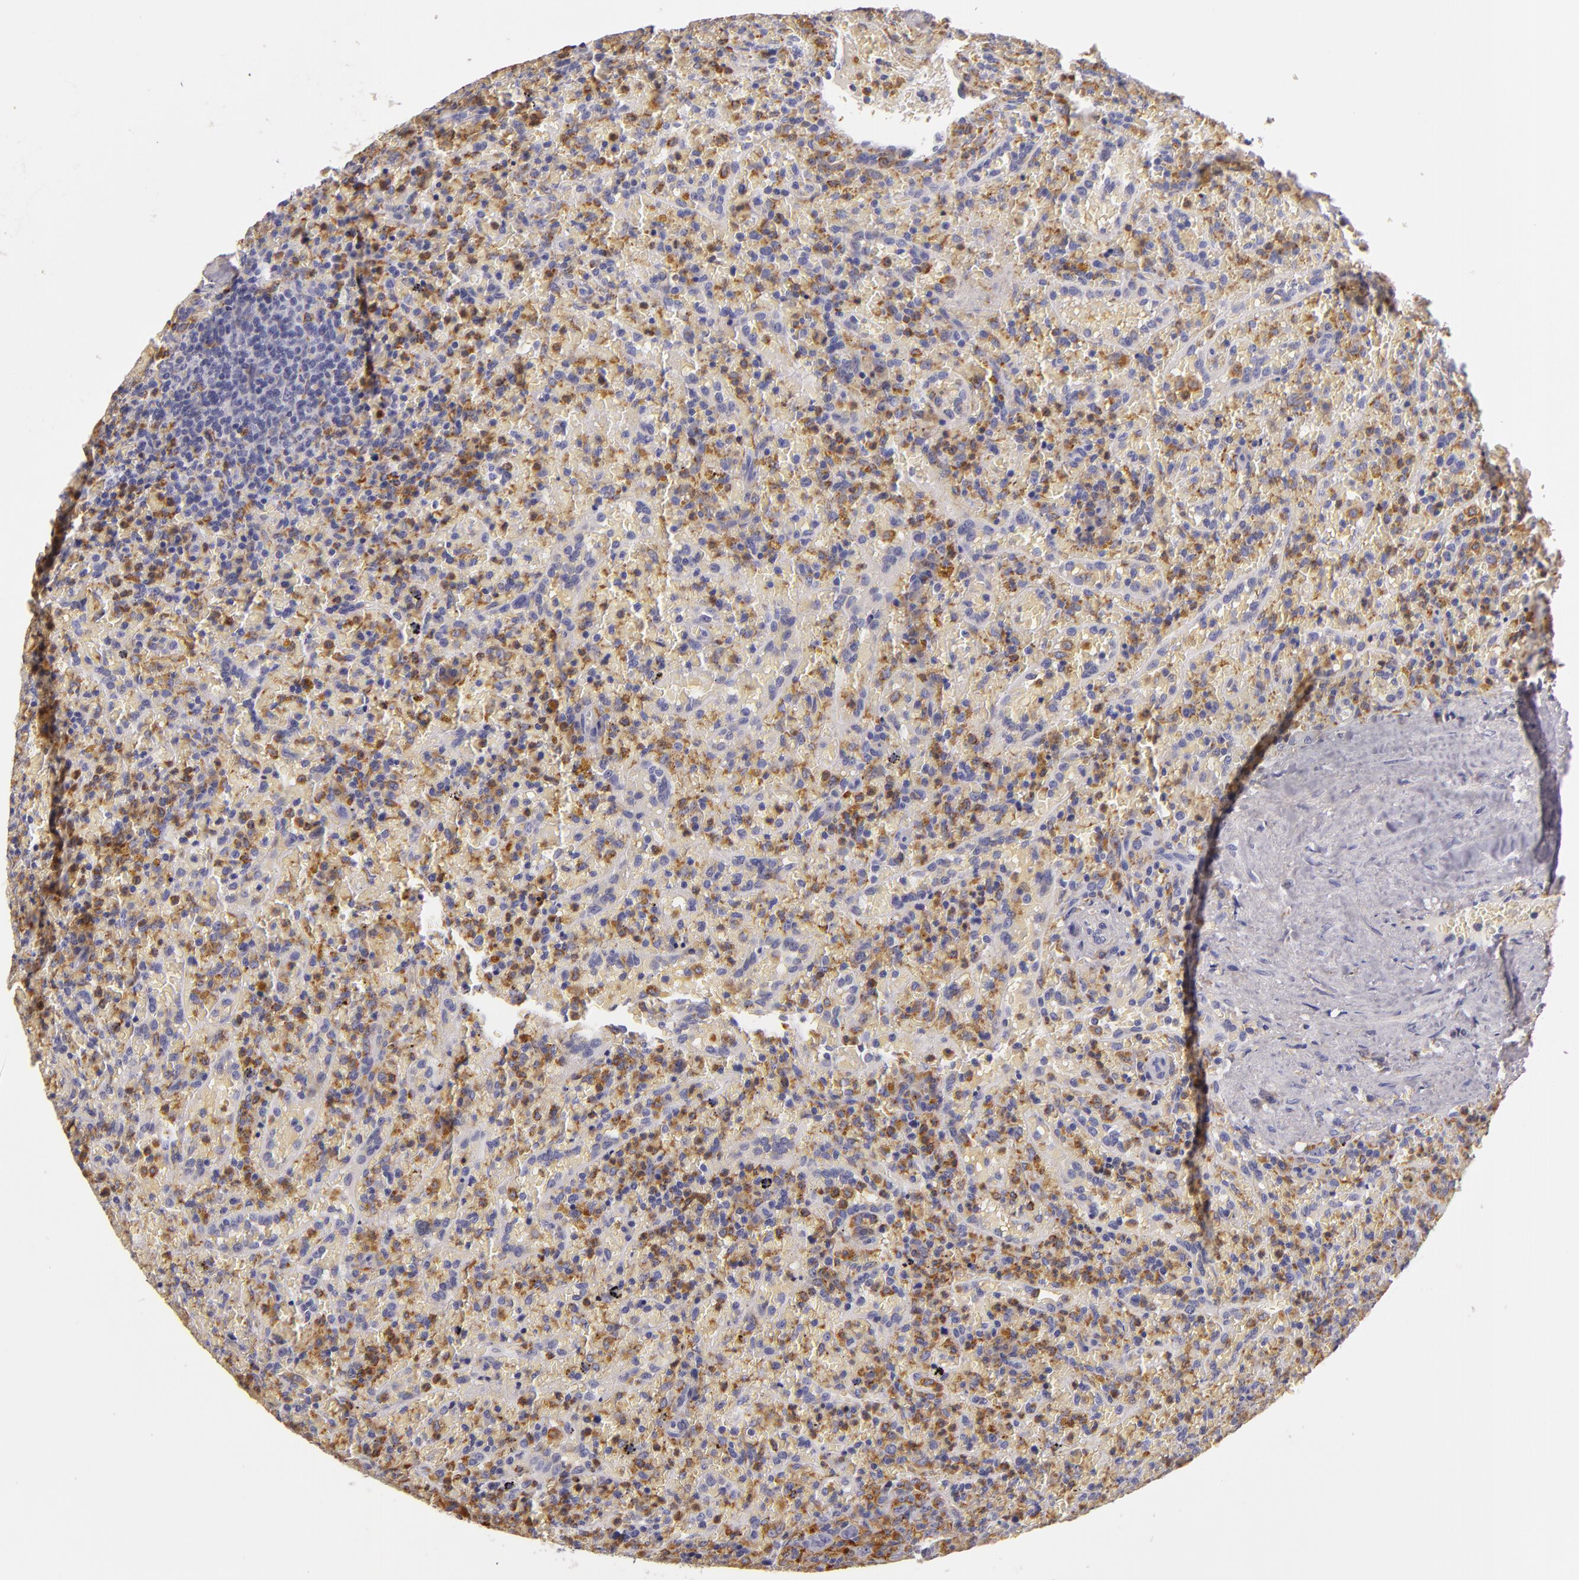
{"staining": {"intensity": "moderate", "quantity": "<25%", "location": "cytoplasmic/membranous"}, "tissue": "lymphoma", "cell_type": "Tumor cells", "image_type": "cancer", "snomed": [{"axis": "morphology", "description": "Malignant lymphoma, non-Hodgkin's type, High grade"}, {"axis": "topography", "description": "Spleen"}, {"axis": "topography", "description": "Lymph node"}], "caption": "Human lymphoma stained with a brown dye reveals moderate cytoplasmic/membranous positive expression in approximately <25% of tumor cells.", "gene": "TLR8", "patient": {"sex": "female", "age": 70}}